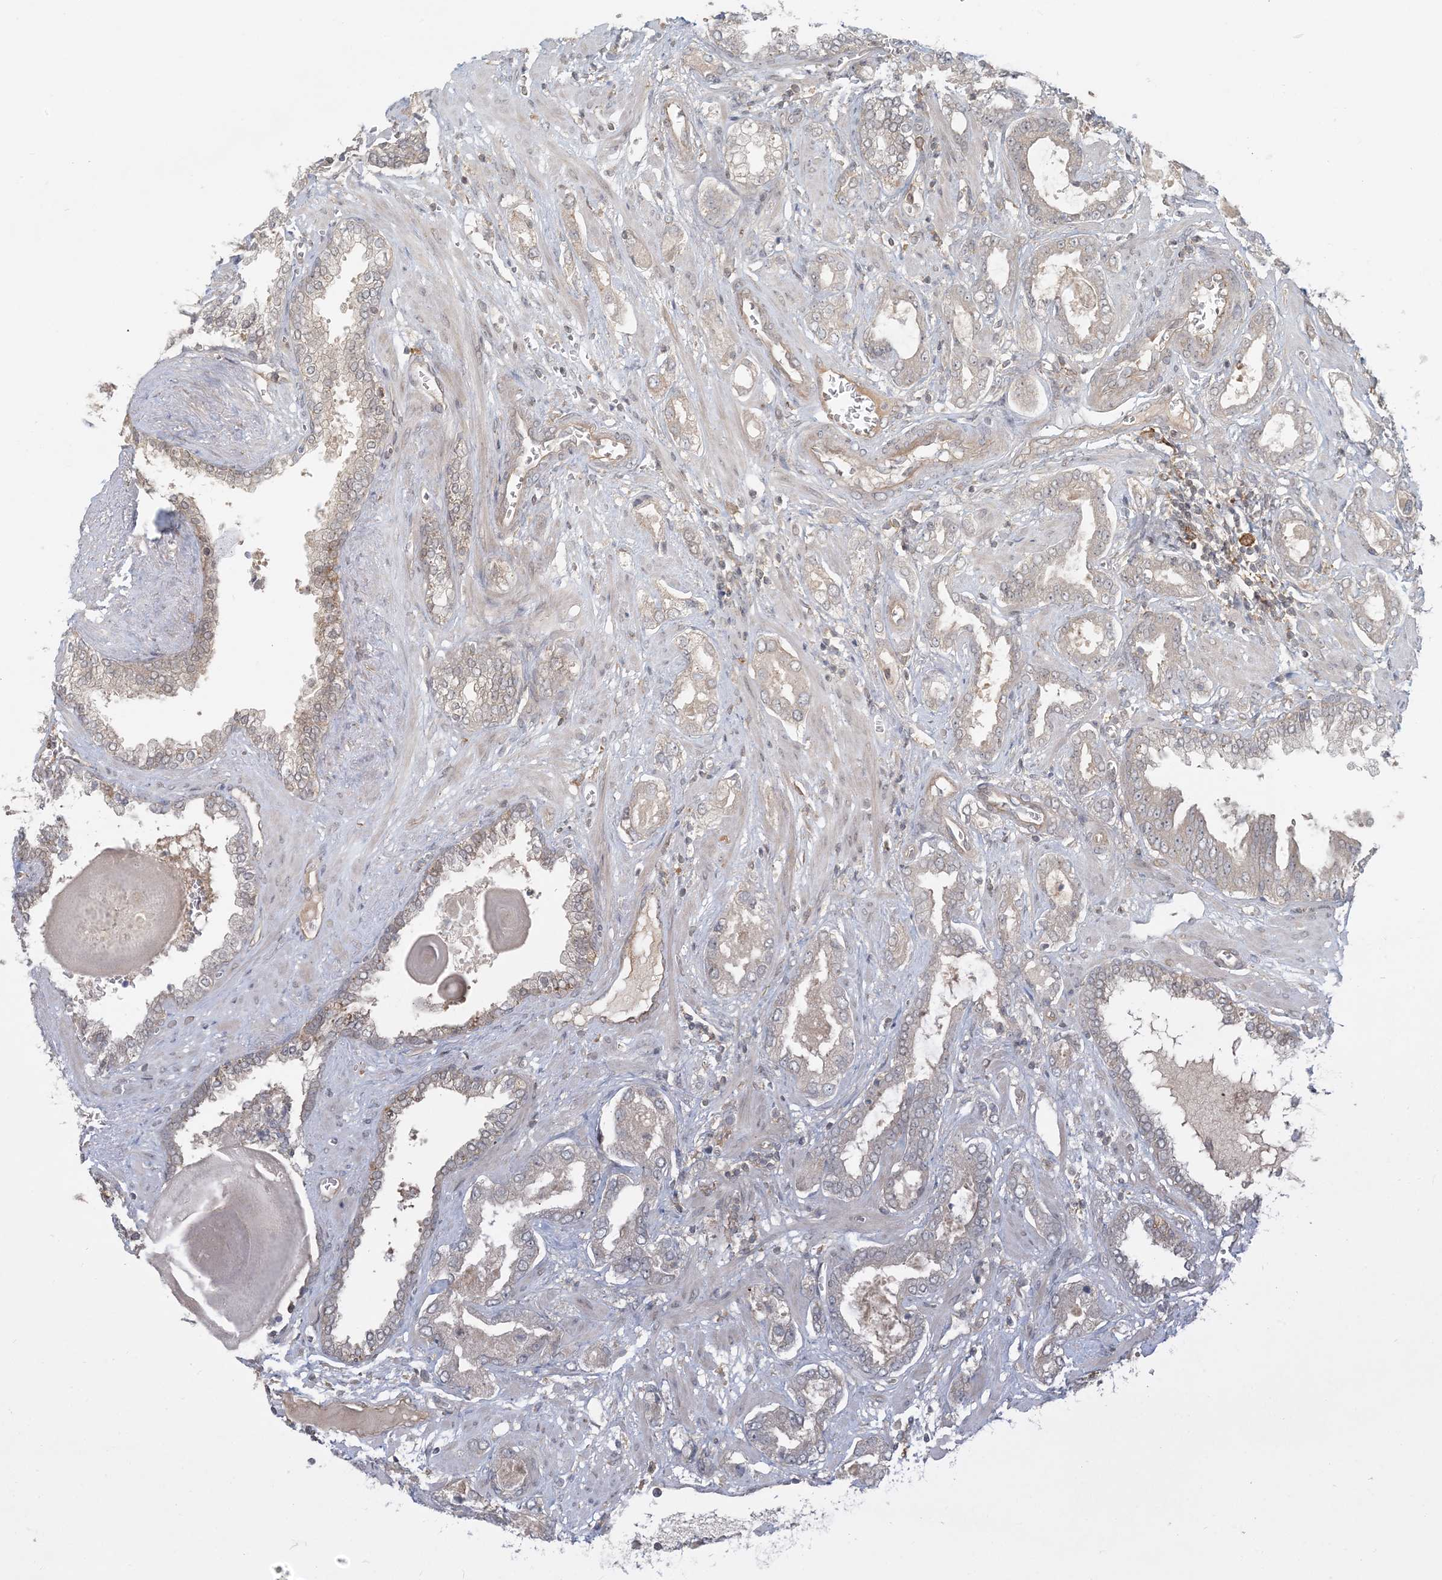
{"staining": {"intensity": "weak", "quantity": "<25%", "location": "cytoplasmic/membranous"}, "tissue": "prostate cancer", "cell_type": "Tumor cells", "image_type": "cancer", "snomed": [{"axis": "morphology", "description": "Adenocarcinoma, High grade"}, {"axis": "topography", "description": "Prostate and seminal vesicle, NOS"}], "caption": "DAB immunohistochemical staining of prostate cancer displays no significant positivity in tumor cells. (DAB IHC with hematoxylin counter stain).", "gene": "OBI1", "patient": {"sex": "male", "age": 67}}